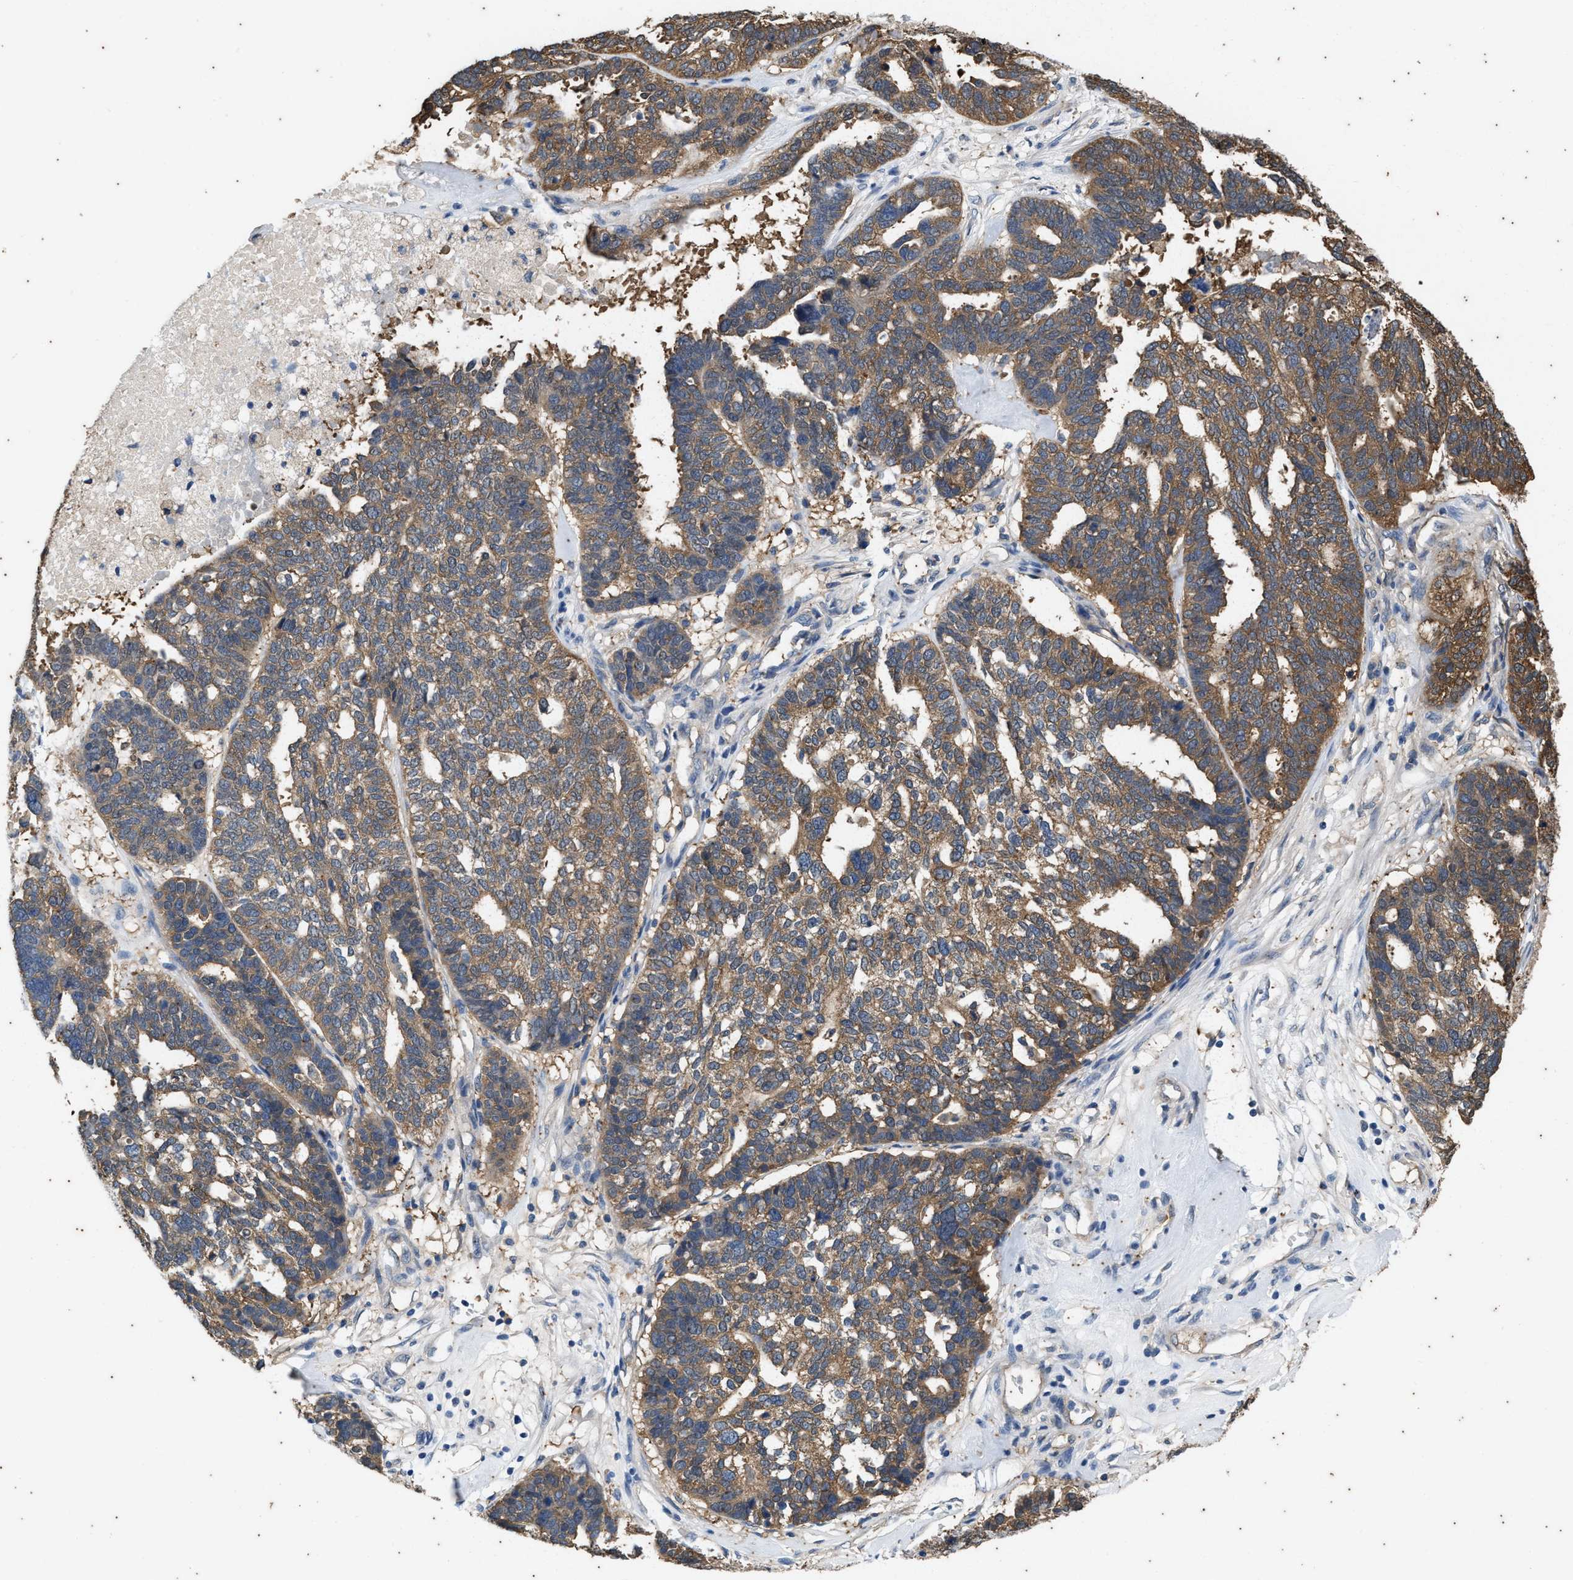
{"staining": {"intensity": "moderate", "quantity": ">75%", "location": "cytoplasmic/membranous"}, "tissue": "ovarian cancer", "cell_type": "Tumor cells", "image_type": "cancer", "snomed": [{"axis": "morphology", "description": "Cystadenocarcinoma, serous, NOS"}, {"axis": "topography", "description": "Ovary"}], "caption": "The image demonstrates a brown stain indicating the presence of a protein in the cytoplasmic/membranous of tumor cells in ovarian cancer (serous cystadenocarcinoma).", "gene": "COX19", "patient": {"sex": "female", "age": 59}}